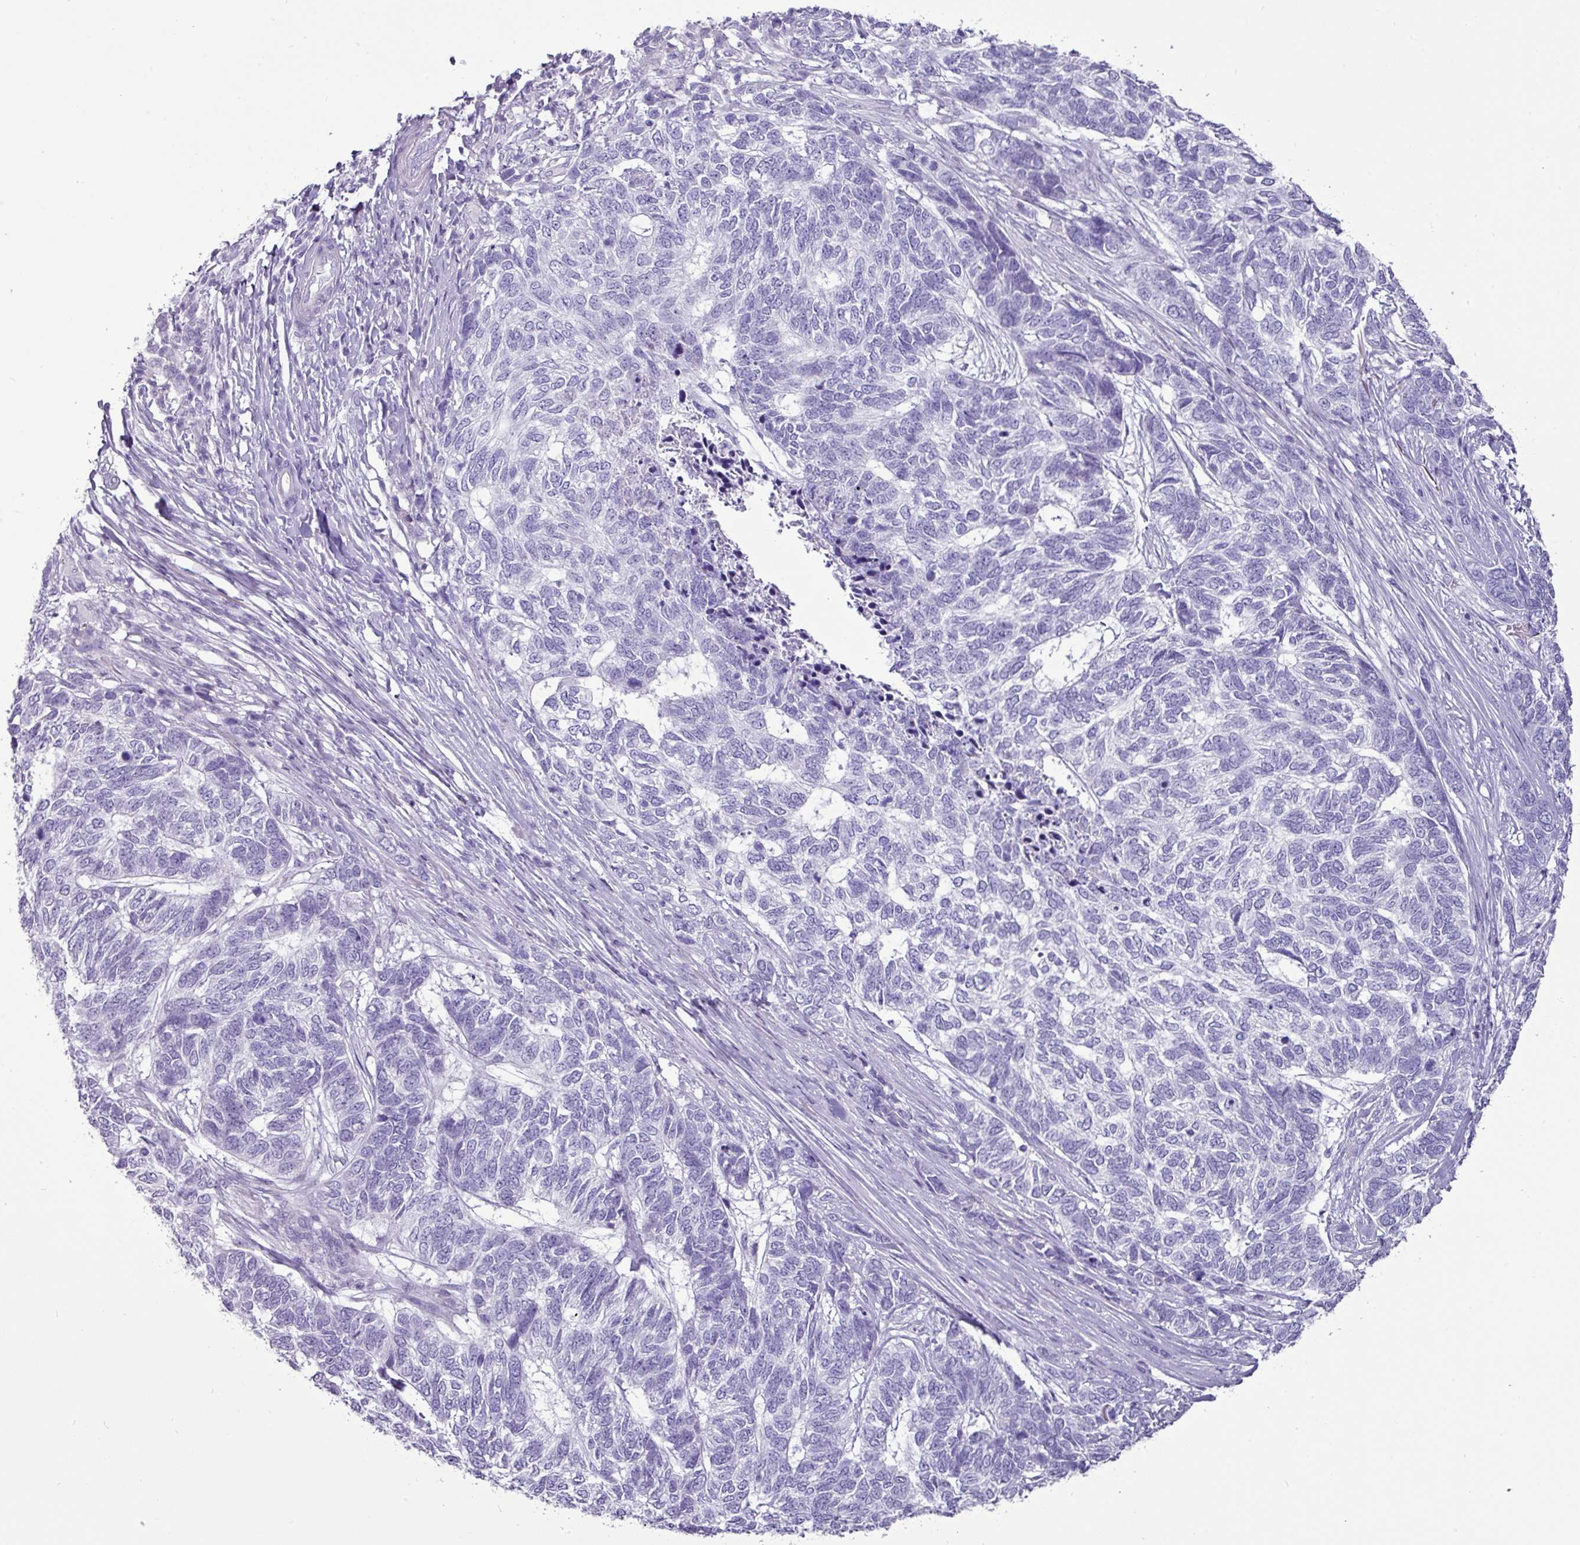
{"staining": {"intensity": "negative", "quantity": "none", "location": "none"}, "tissue": "skin cancer", "cell_type": "Tumor cells", "image_type": "cancer", "snomed": [{"axis": "morphology", "description": "Basal cell carcinoma"}, {"axis": "topography", "description": "Skin"}], "caption": "Basal cell carcinoma (skin) was stained to show a protein in brown. There is no significant positivity in tumor cells. (Immunohistochemistry, brightfield microscopy, high magnification).", "gene": "GSTA3", "patient": {"sex": "female", "age": 65}}